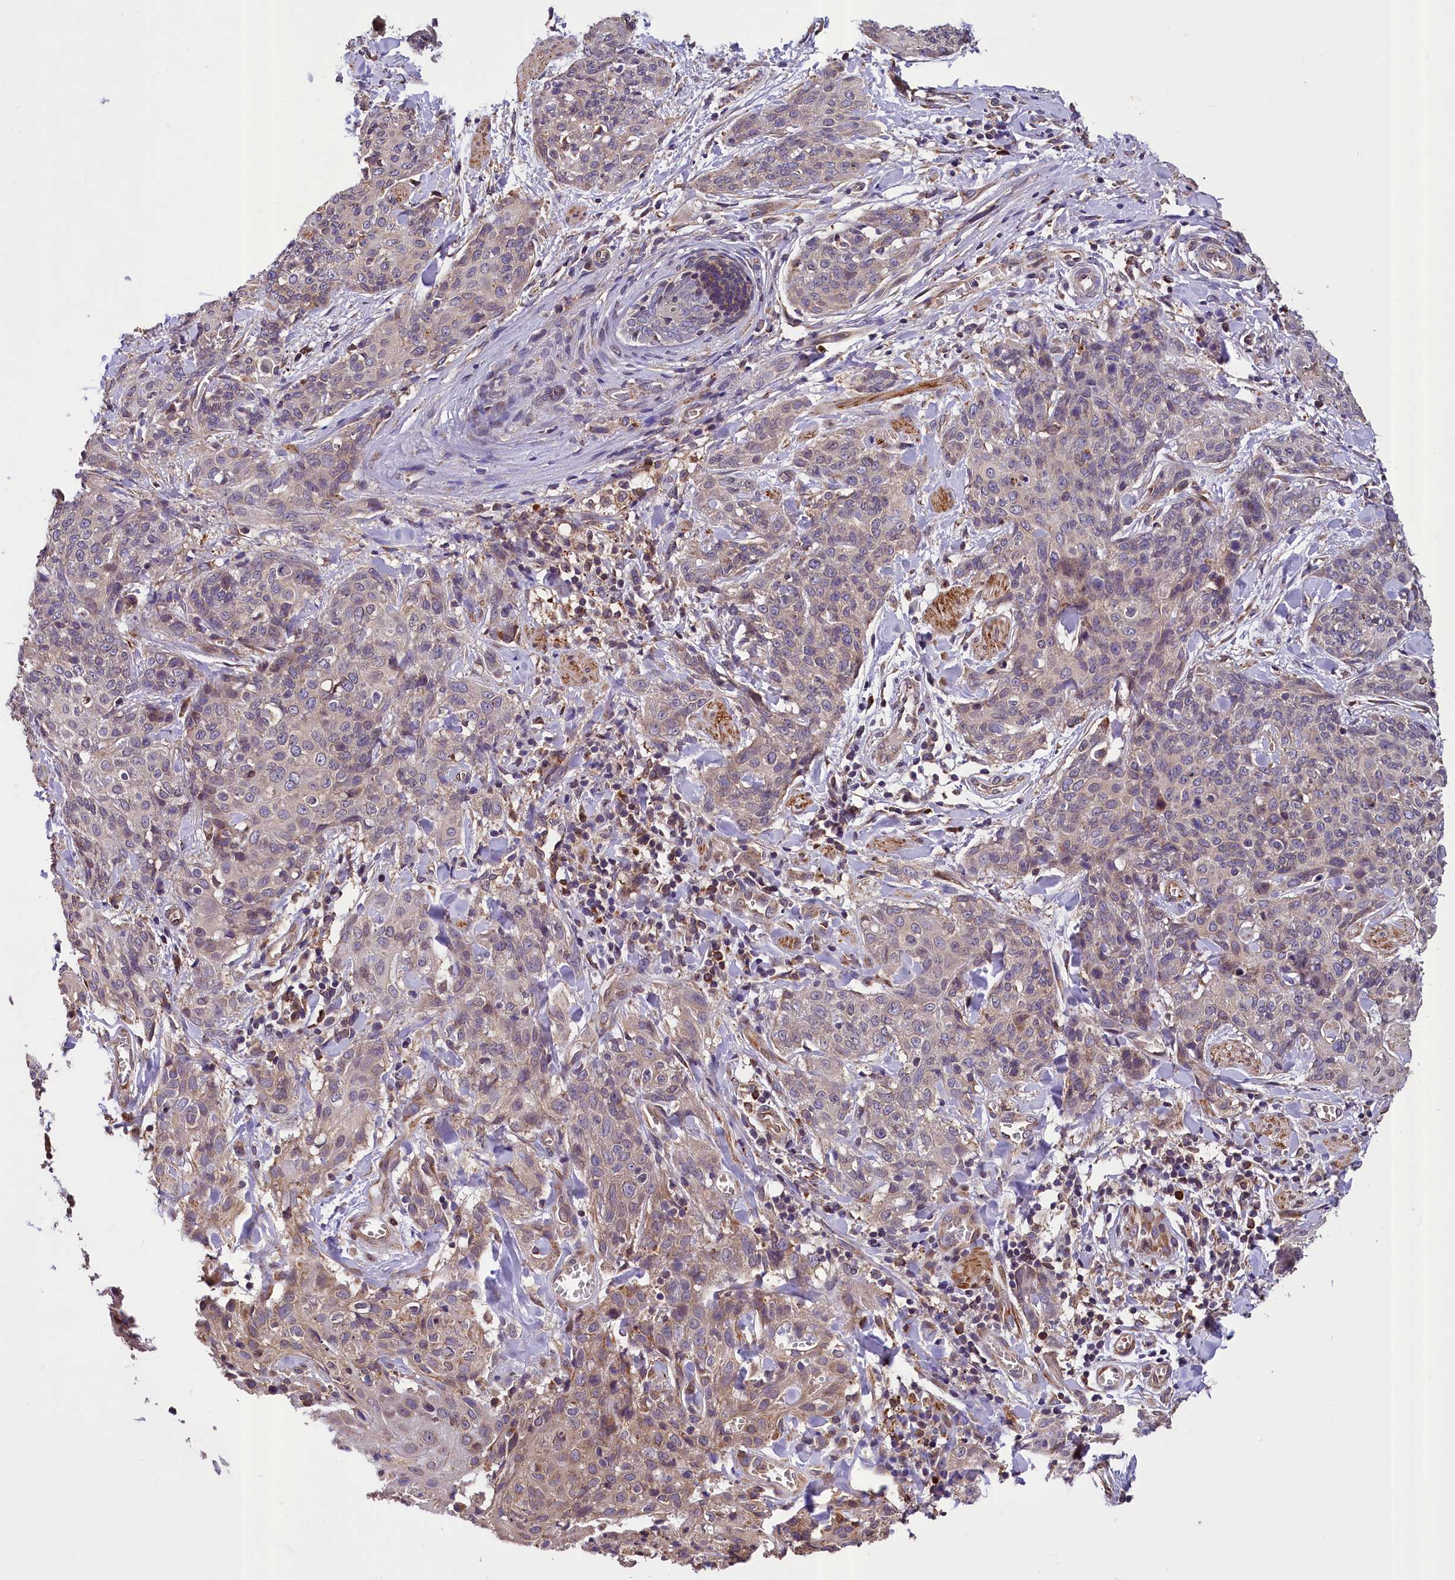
{"staining": {"intensity": "weak", "quantity": "25%-75%", "location": "cytoplasmic/membranous"}, "tissue": "skin cancer", "cell_type": "Tumor cells", "image_type": "cancer", "snomed": [{"axis": "morphology", "description": "Squamous cell carcinoma, NOS"}, {"axis": "topography", "description": "Skin"}, {"axis": "topography", "description": "Vulva"}], "caption": "An image of human skin cancer stained for a protein shows weak cytoplasmic/membranous brown staining in tumor cells.", "gene": "SUPV3L1", "patient": {"sex": "female", "age": 85}}